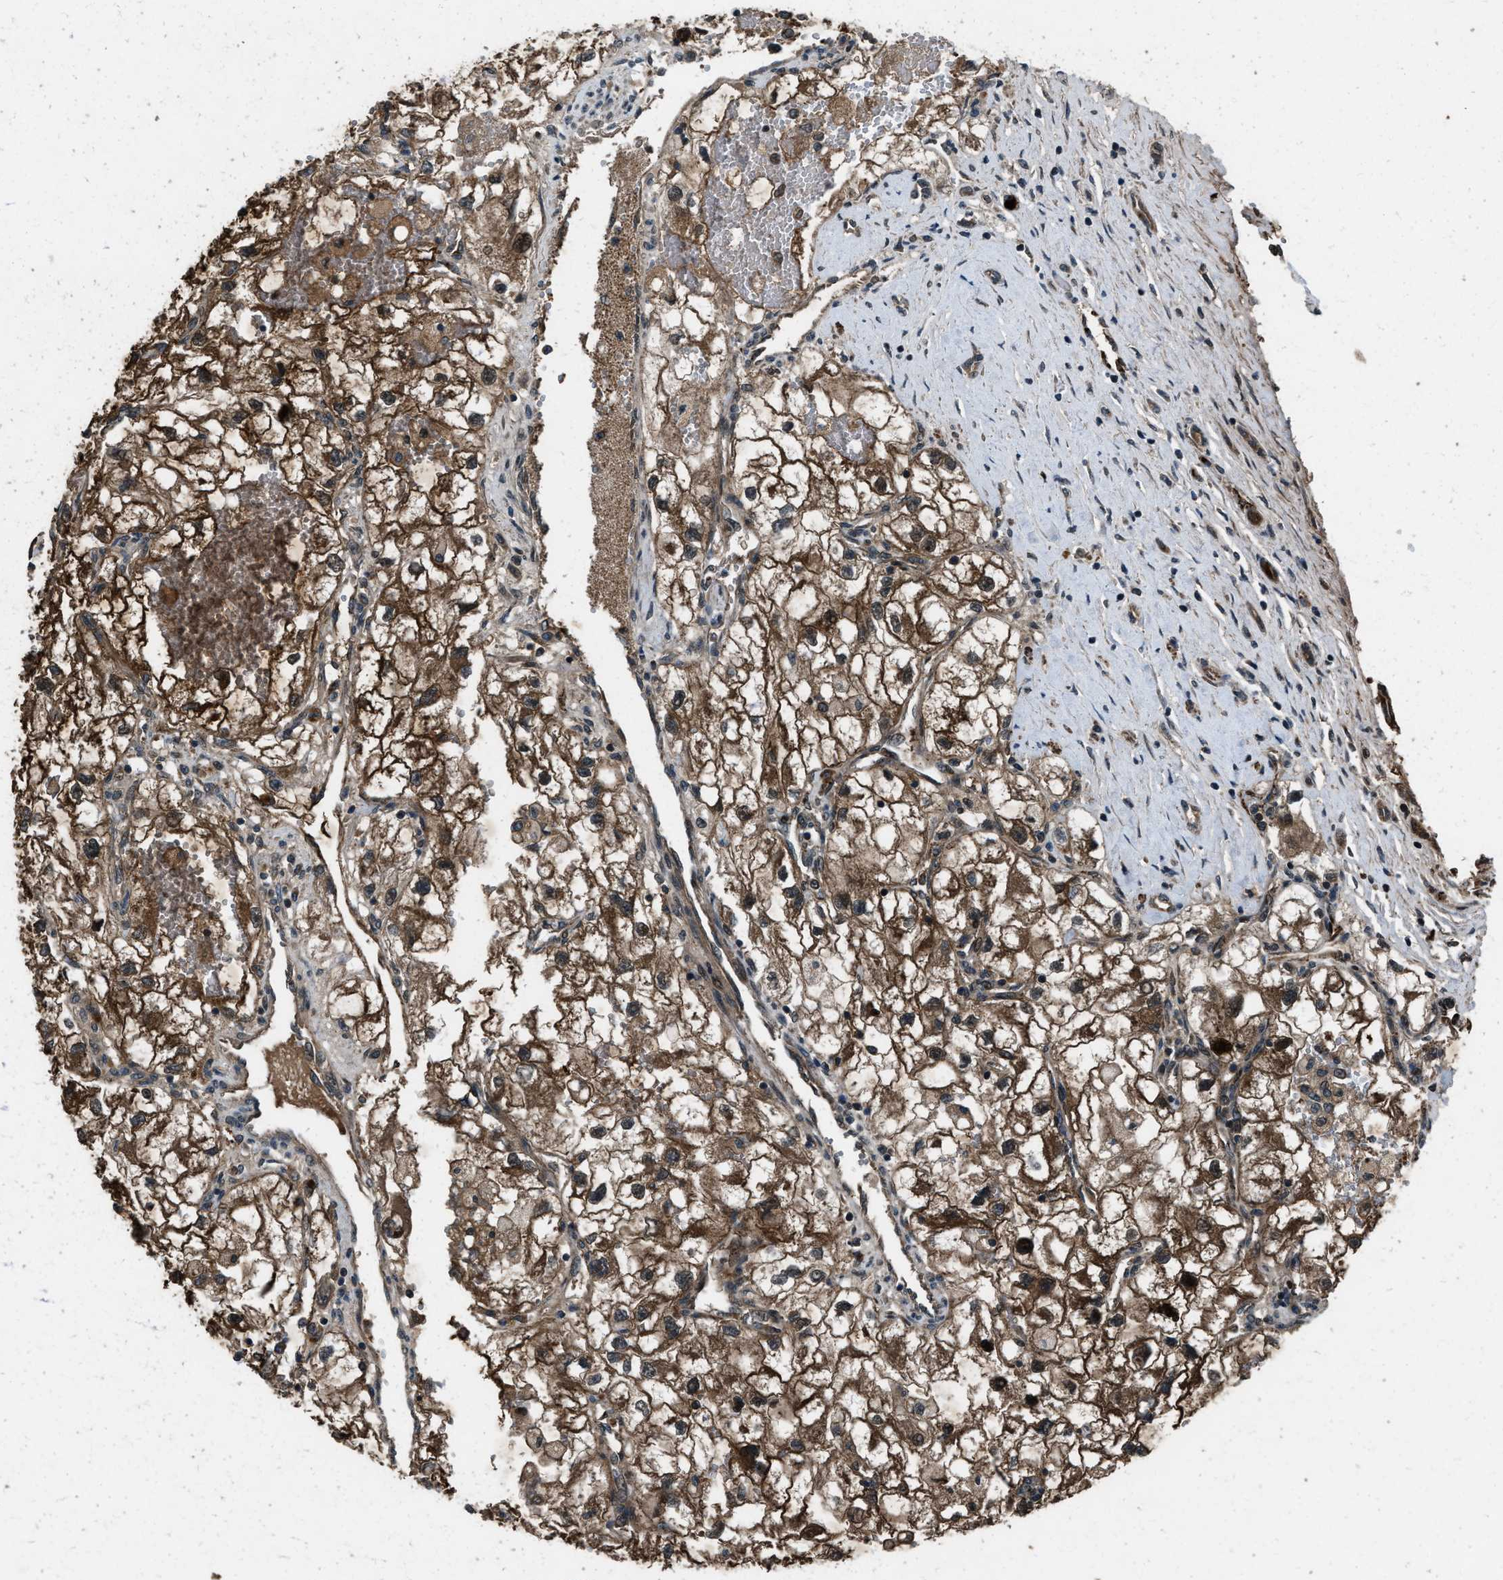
{"staining": {"intensity": "strong", "quantity": ">75%", "location": "cytoplasmic/membranous"}, "tissue": "renal cancer", "cell_type": "Tumor cells", "image_type": "cancer", "snomed": [{"axis": "morphology", "description": "Adenocarcinoma, NOS"}, {"axis": "topography", "description": "Kidney"}], "caption": "Immunohistochemistry (DAB) staining of human renal cancer (adenocarcinoma) exhibits strong cytoplasmic/membranous protein staining in about >75% of tumor cells.", "gene": "IRAK4", "patient": {"sex": "female", "age": 70}}